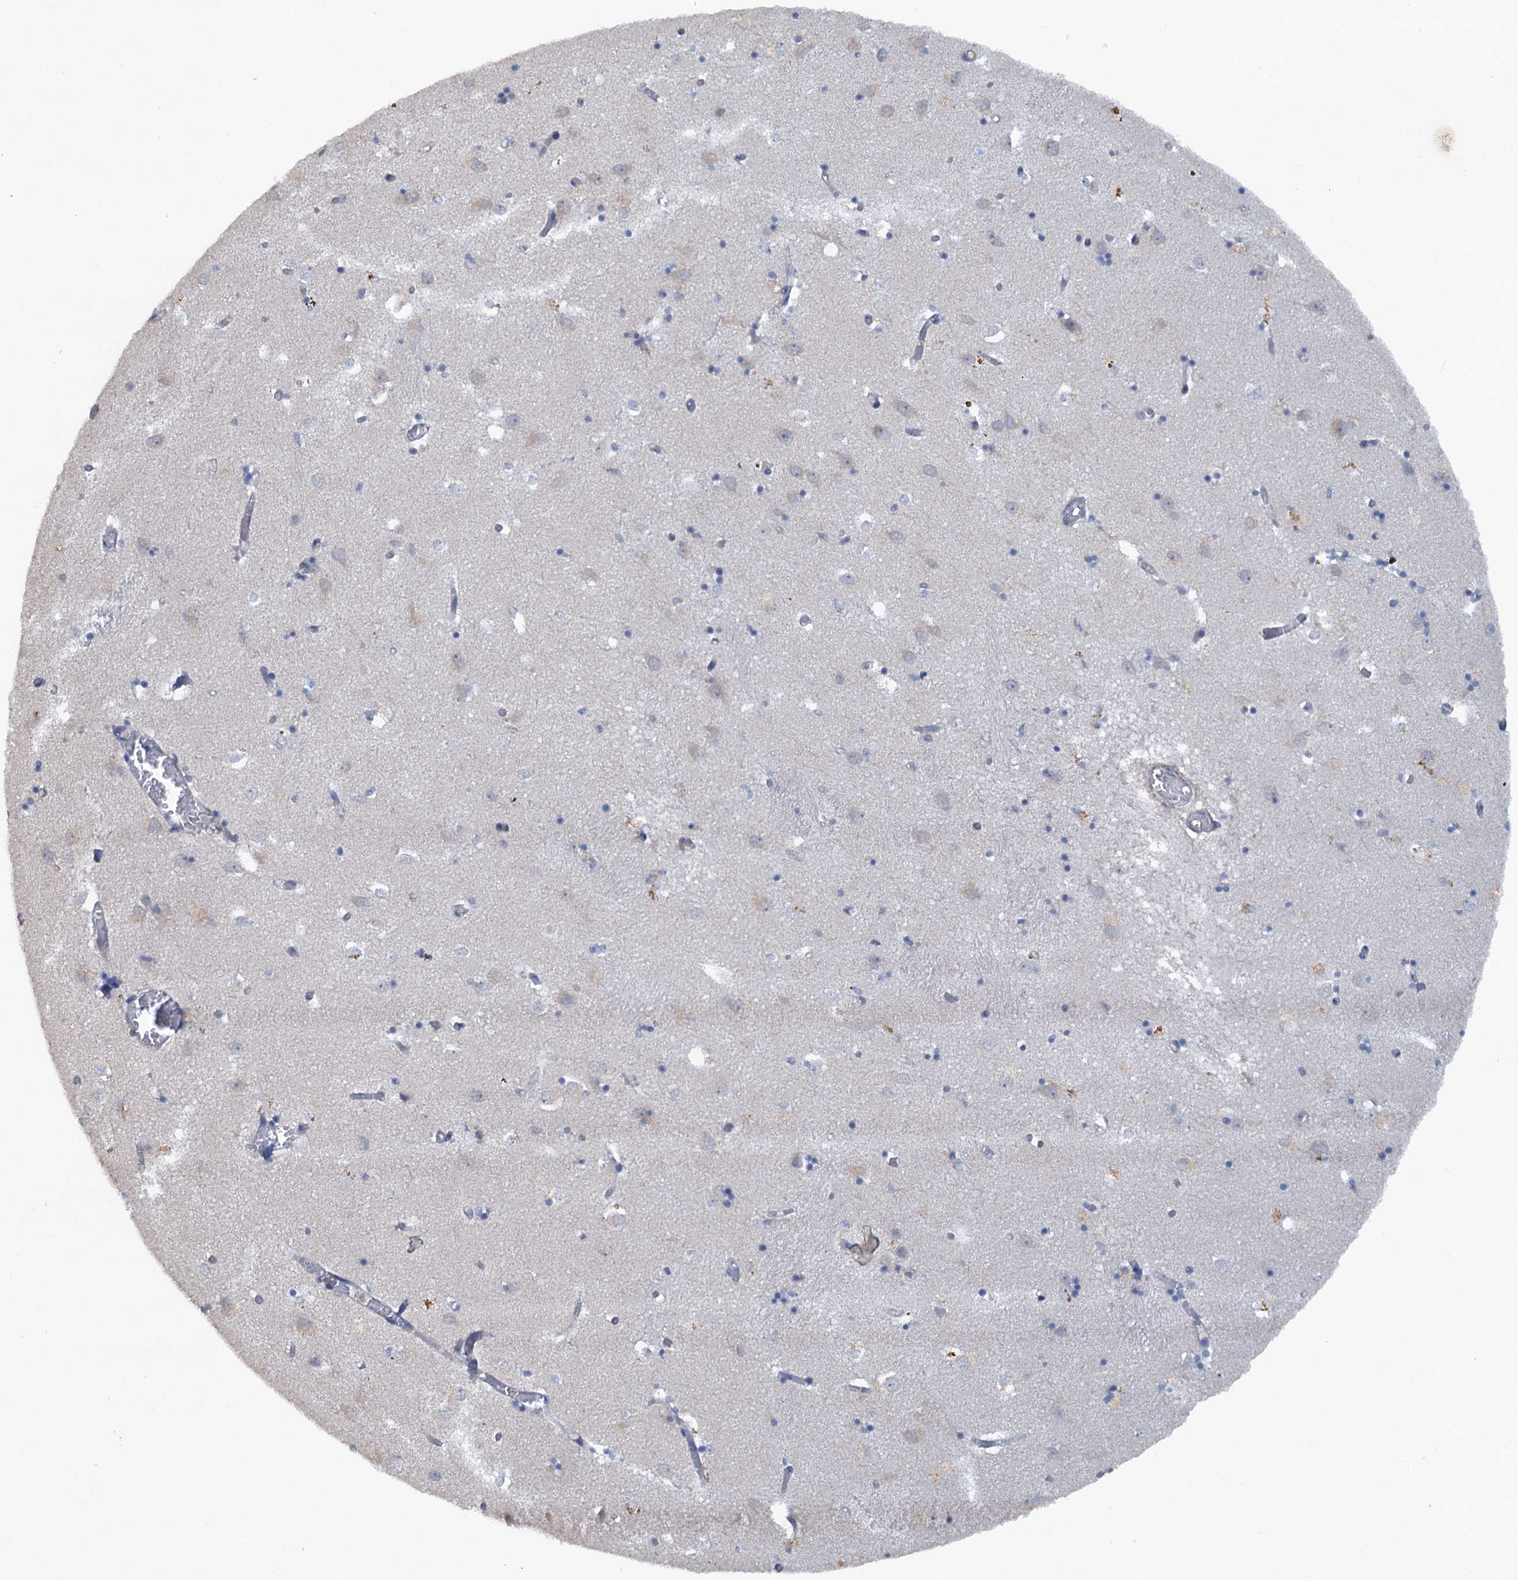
{"staining": {"intensity": "negative", "quantity": "none", "location": "none"}, "tissue": "caudate", "cell_type": "Glial cells", "image_type": "normal", "snomed": [{"axis": "morphology", "description": "Normal tissue, NOS"}, {"axis": "topography", "description": "Lateral ventricle wall"}], "caption": "Immunohistochemical staining of benign caudate shows no significant positivity in glial cells. (DAB immunohistochemistry (IHC), high magnification).", "gene": "MYO16", "patient": {"sex": "male", "age": 70}}